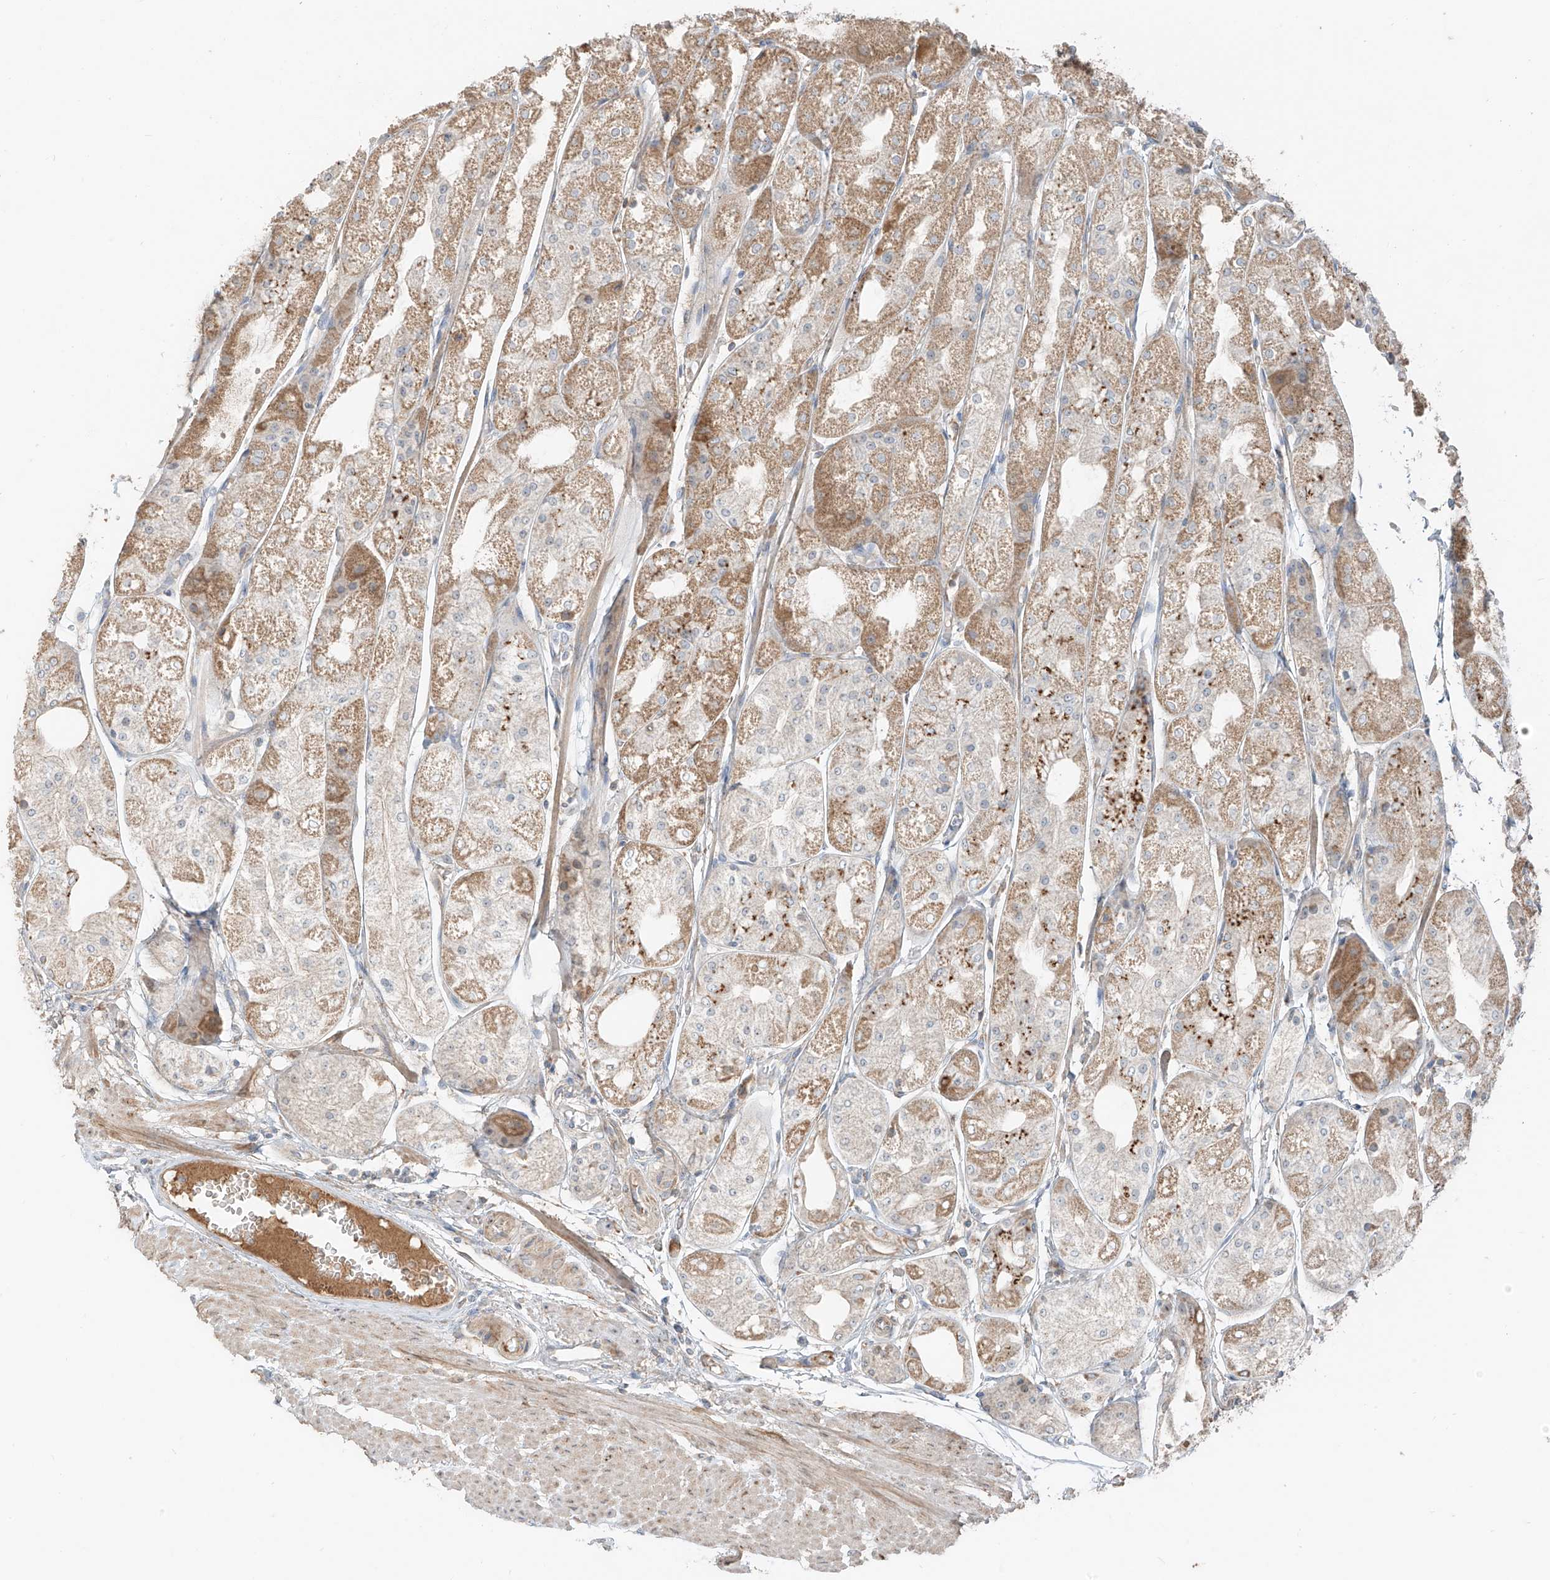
{"staining": {"intensity": "moderate", "quantity": "25%-75%", "location": "cytoplasmic/membranous"}, "tissue": "stomach", "cell_type": "Glandular cells", "image_type": "normal", "snomed": [{"axis": "morphology", "description": "Normal tissue, NOS"}, {"axis": "topography", "description": "Stomach, upper"}], "caption": "A histopathology image of stomach stained for a protein demonstrates moderate cytoplasmic/membranous brown staining in glandular cells. The protein of interest is shown in brown color, while the nuclei are stained blue.", "gene": "FSTL1", "patient": {"sex": "male", "age": 72}}